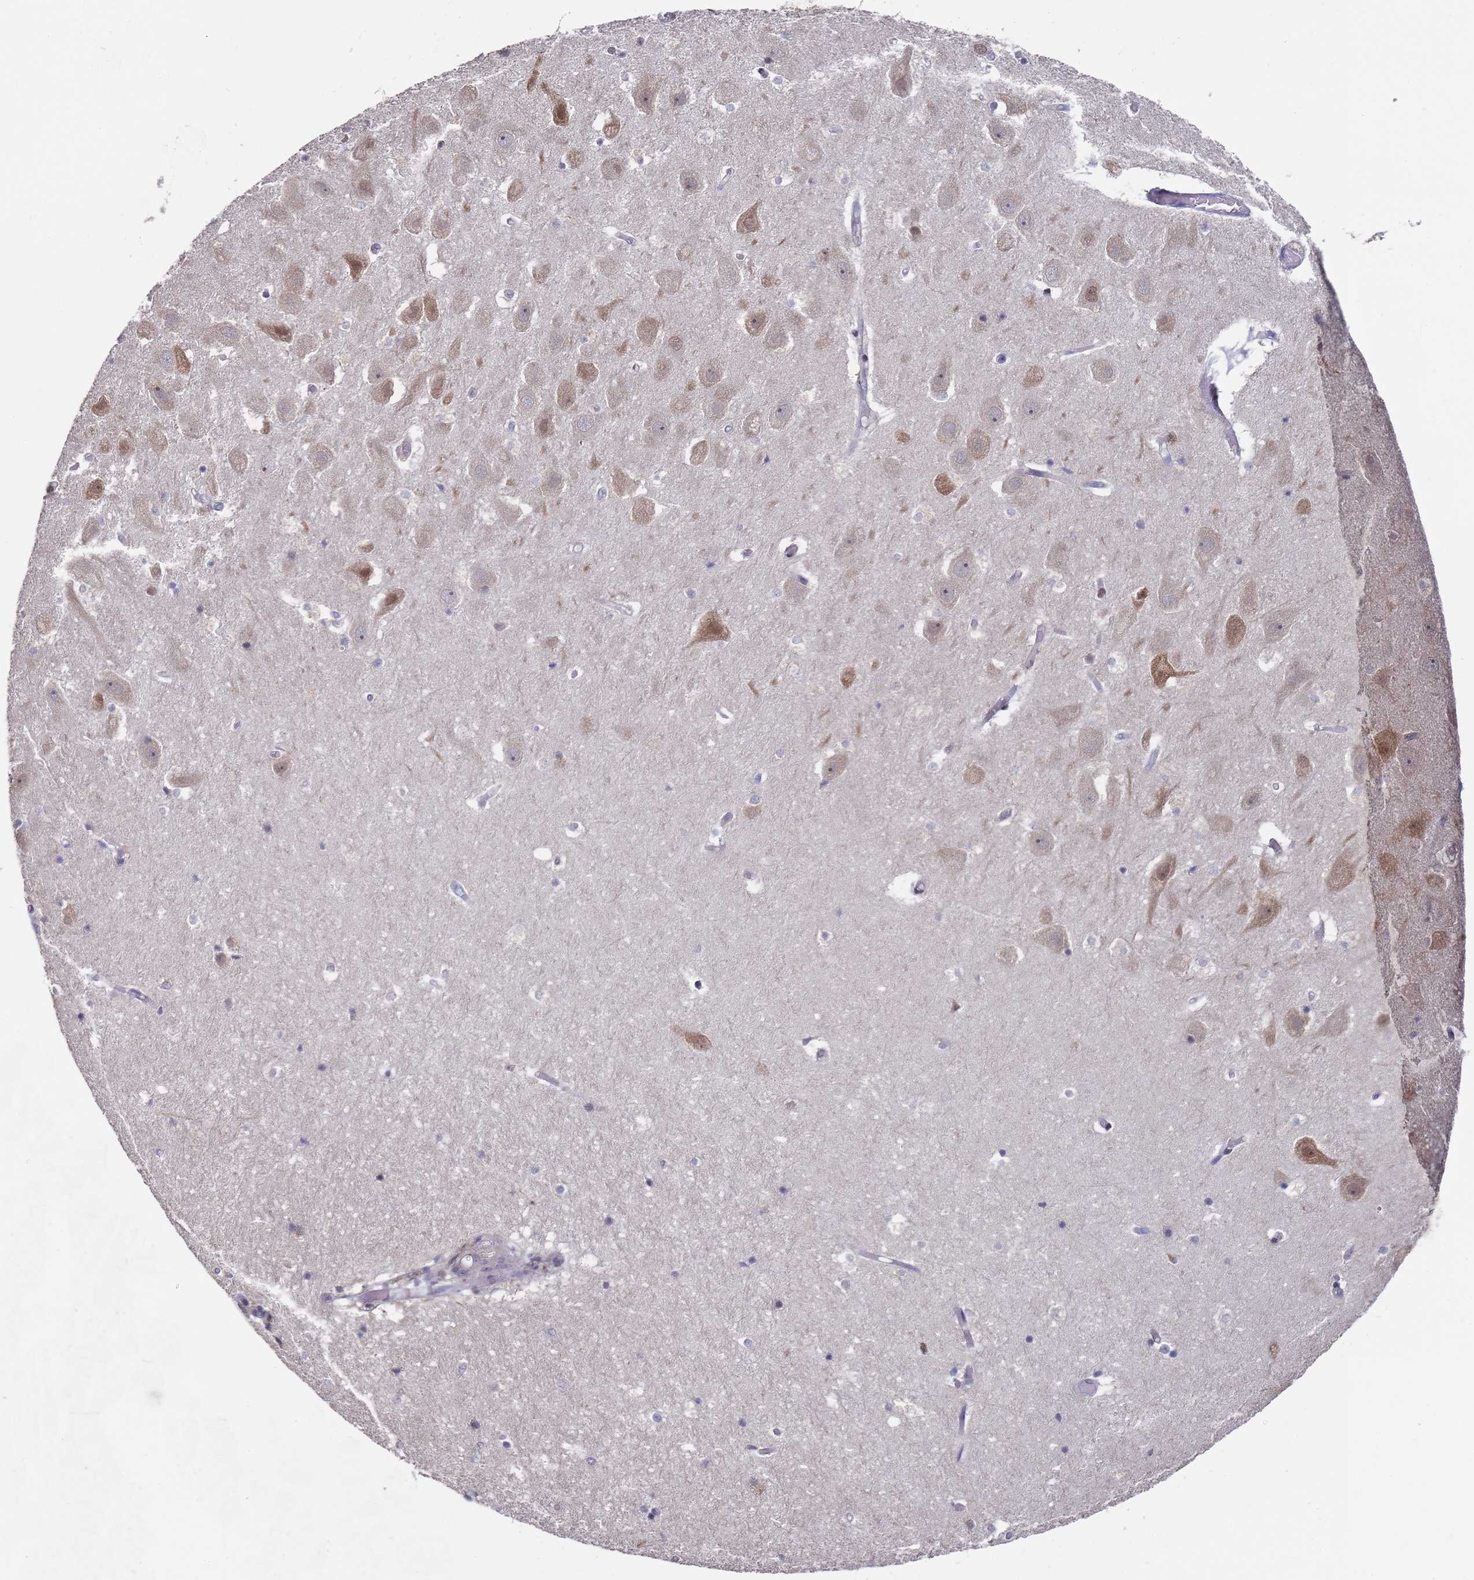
{"staining": {"intensity": "moderate", "quantity": "<25%", "location": "nuclear"}, "tissue": "hippocampus", "cell_type": "Glial cells", "image_type": "normal", "snomed": [{"axis": "morphology", "description": "Normal tissue, NOS"}, {"axis": "topography", "description": "Hippocampus"}], "caption": "Moderate nuclear expression is appreciated in about <25% of glial cells in normal hippocampus.", "gene": "COPS6", "patient": {"sex": "female", "age": 52}}